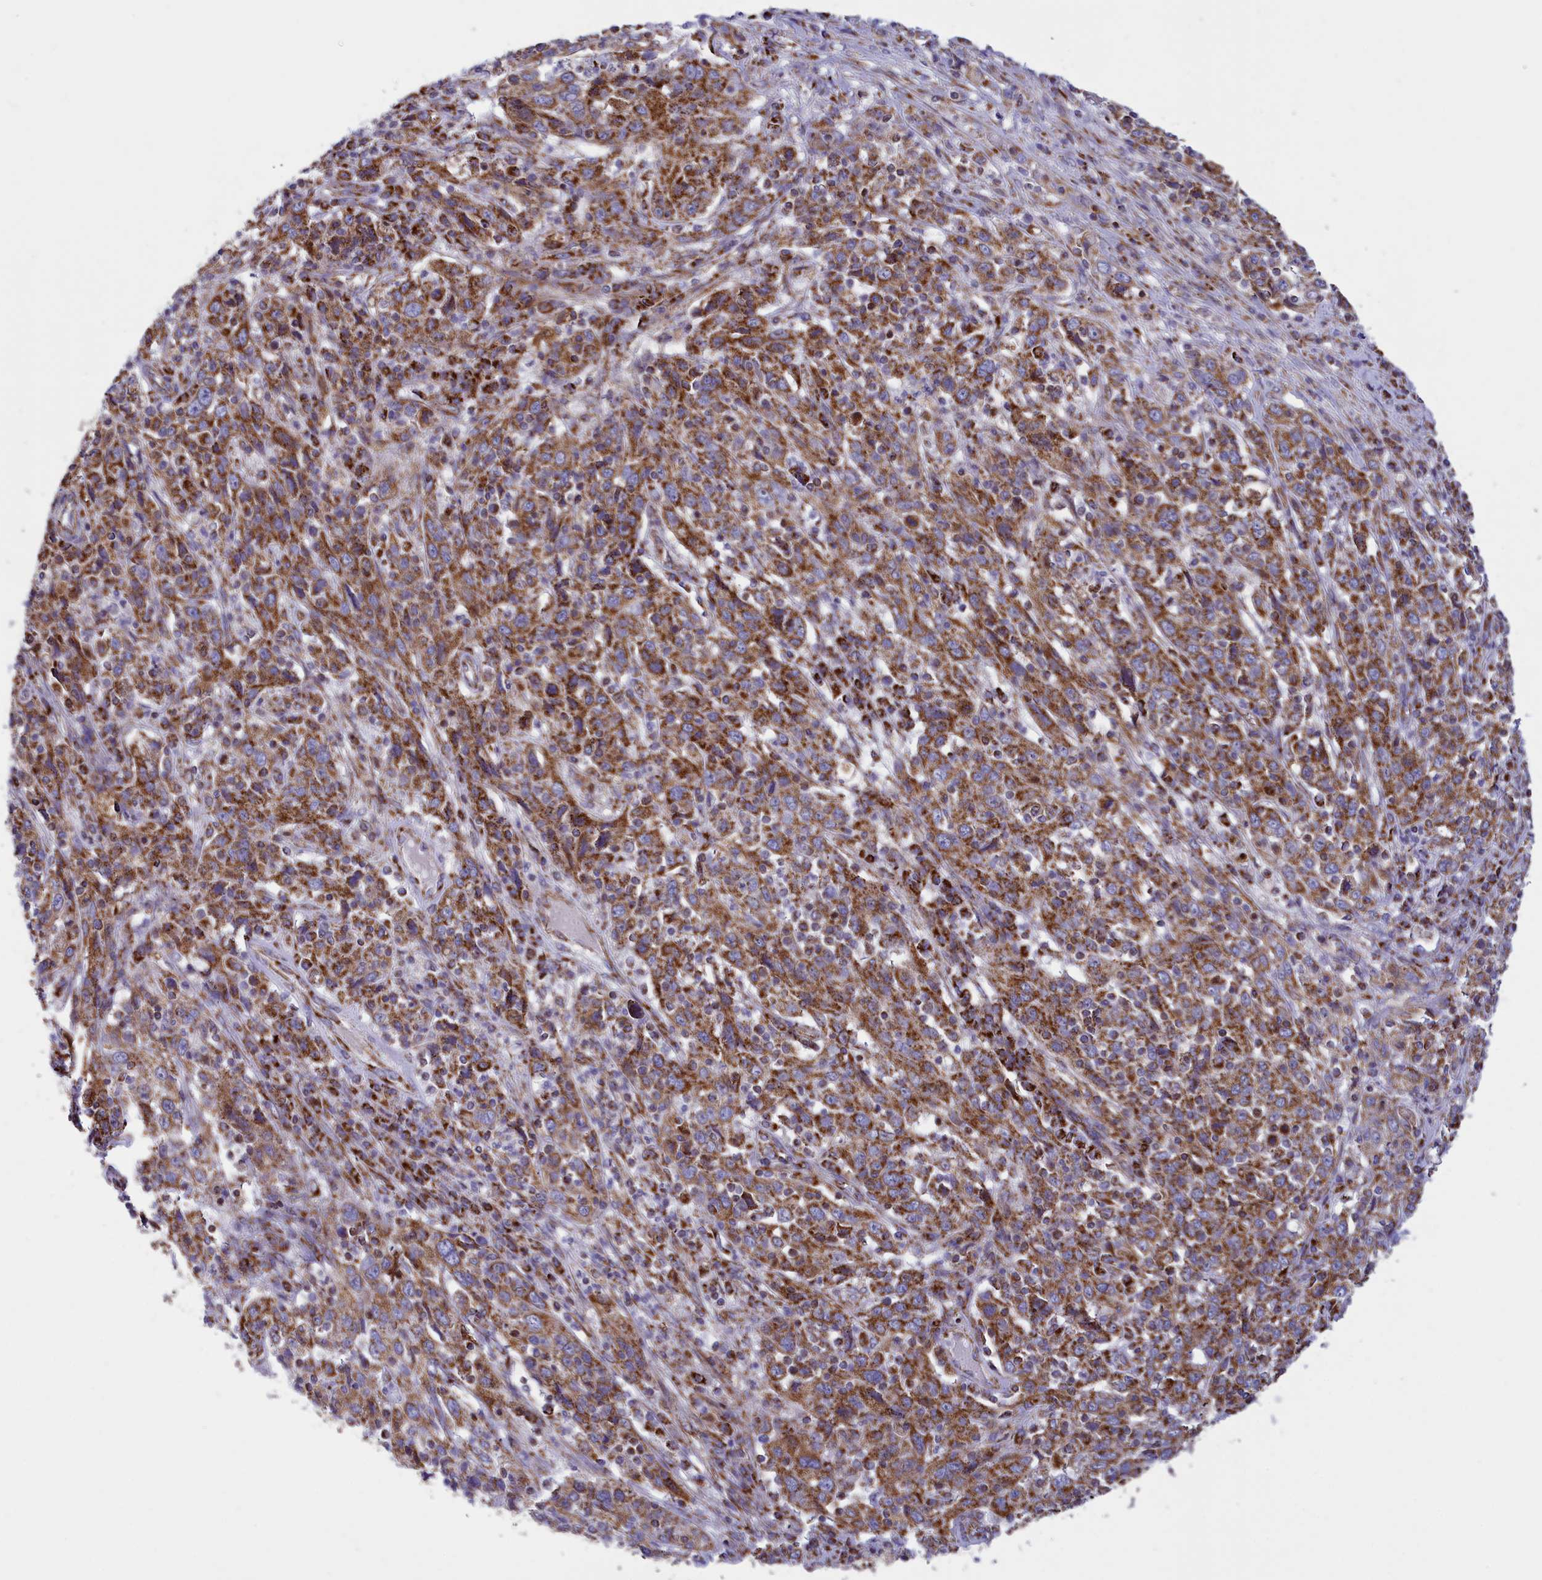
{"staining": {"intensity": "strong", "quantity": ">75%", "location": "cytoplasmic/membranous"}, "tissue": "cervical cancer", "cell_type": "Tumor cells", "image_type": "cancer", "snomed": [{"axis": "morphology", "description": "Squamous cell carcinoma, NOS"}, {"axis": "topography", "description": "Cervix"}], "caption": "IHC histopathology image of human squamous cell carcinoma (cervical) stained for a protein (brown), which shows high levels of strong cytoplasmic/membranous positivity in about >75% of tumor cells.", "gene": "ISOC2", "patient": {"sex": "female", "age": 46}}